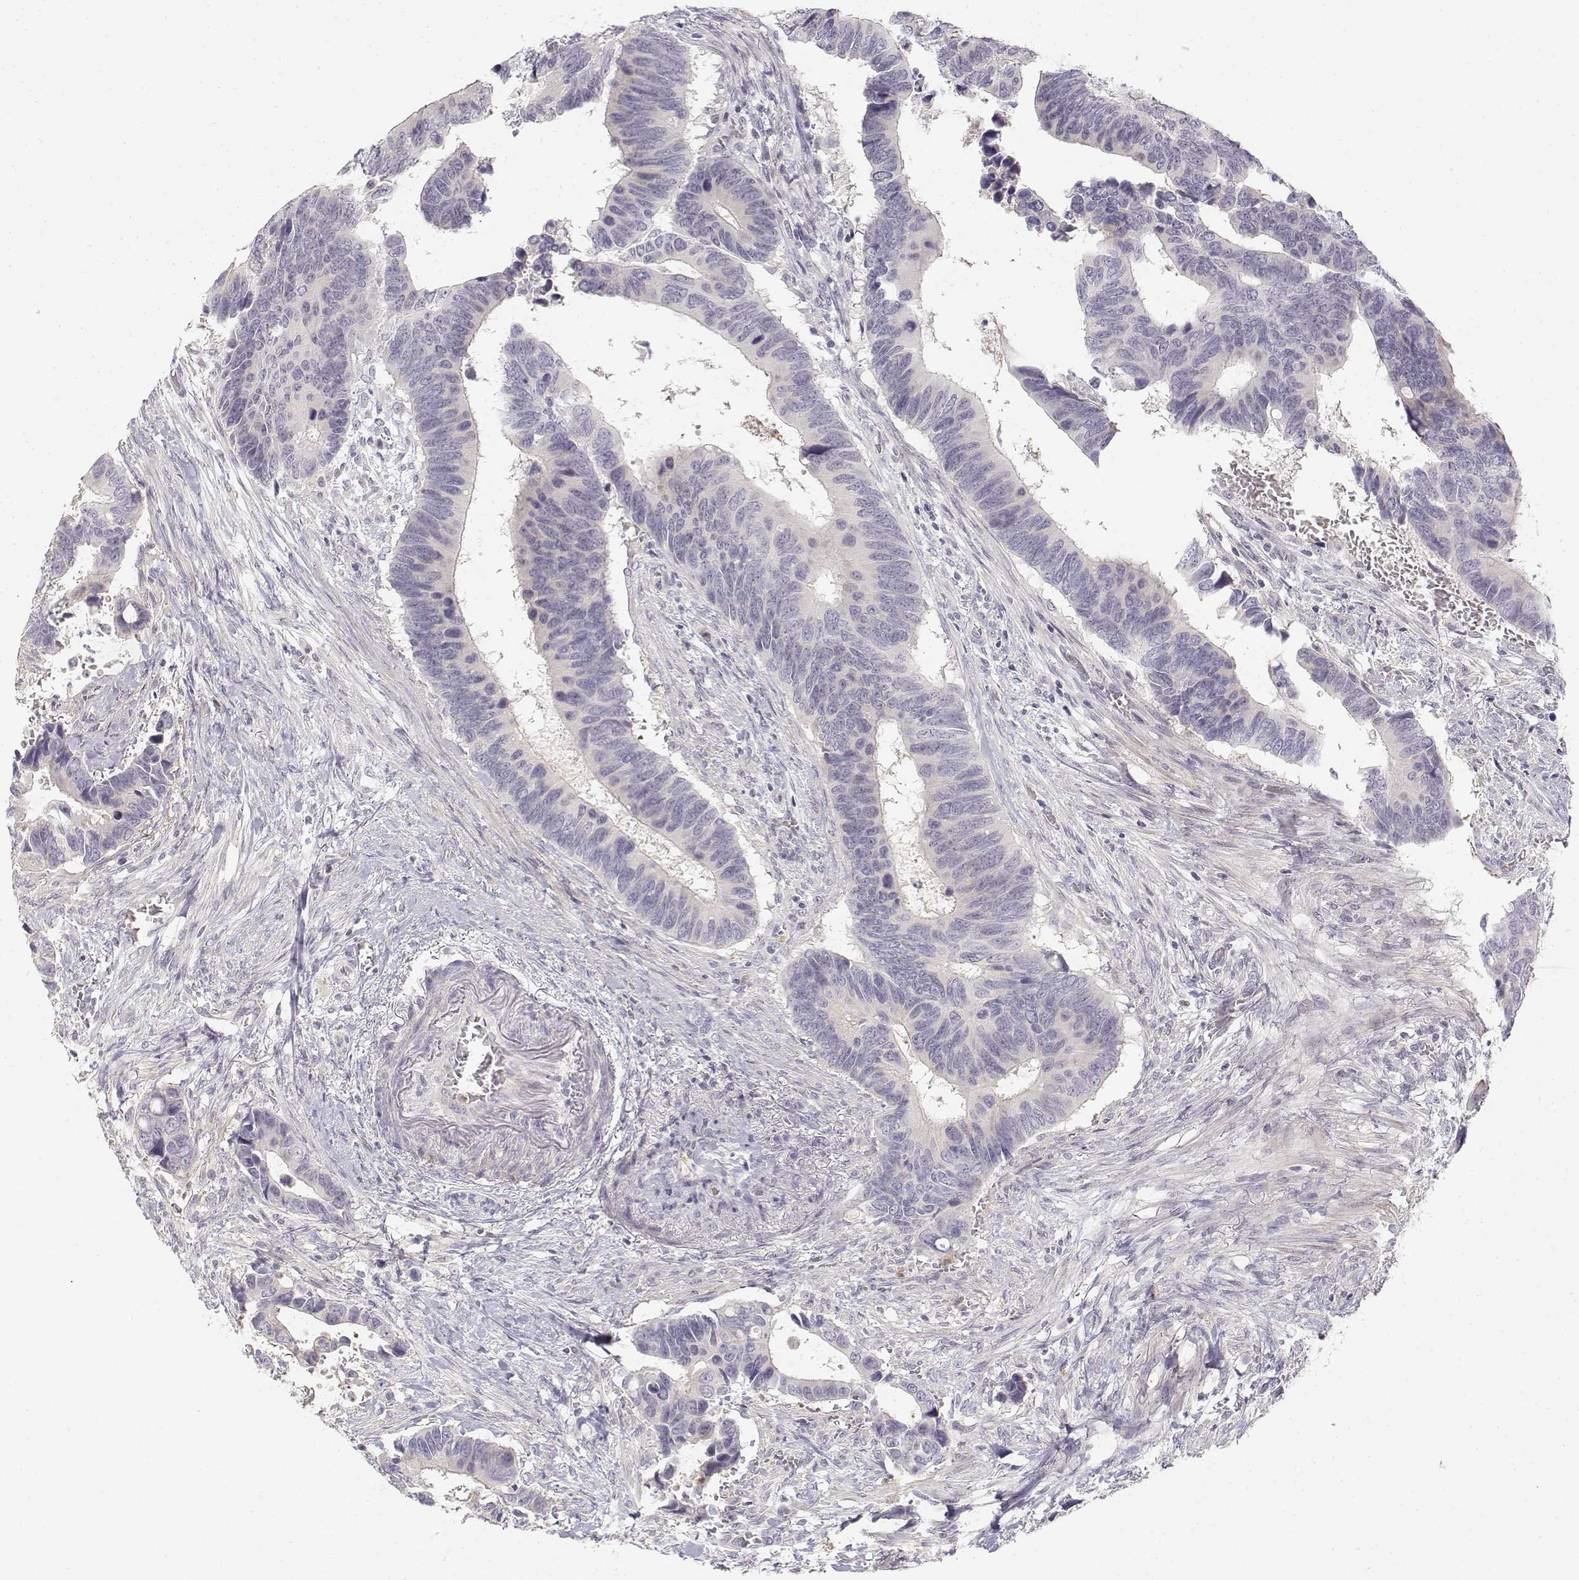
{"staining": {"intensity": "negative", "quantity": "none", "location": "none"}, "tissue": "colorectal cancer", "cell_type": "Tumor cells", "image_type": "cancer", "snomed": [{"axis": "morphology", "description": "Adenocarcinoma, NOS"}, {"axis": "topography", "description": "Colon"}], "caption": "Tumor cells are negative for protein expression in human adenocarcinoma (colorectal).", "gene": "GLIPR1L2", "patient": {"sex": "male", "age": 49}}